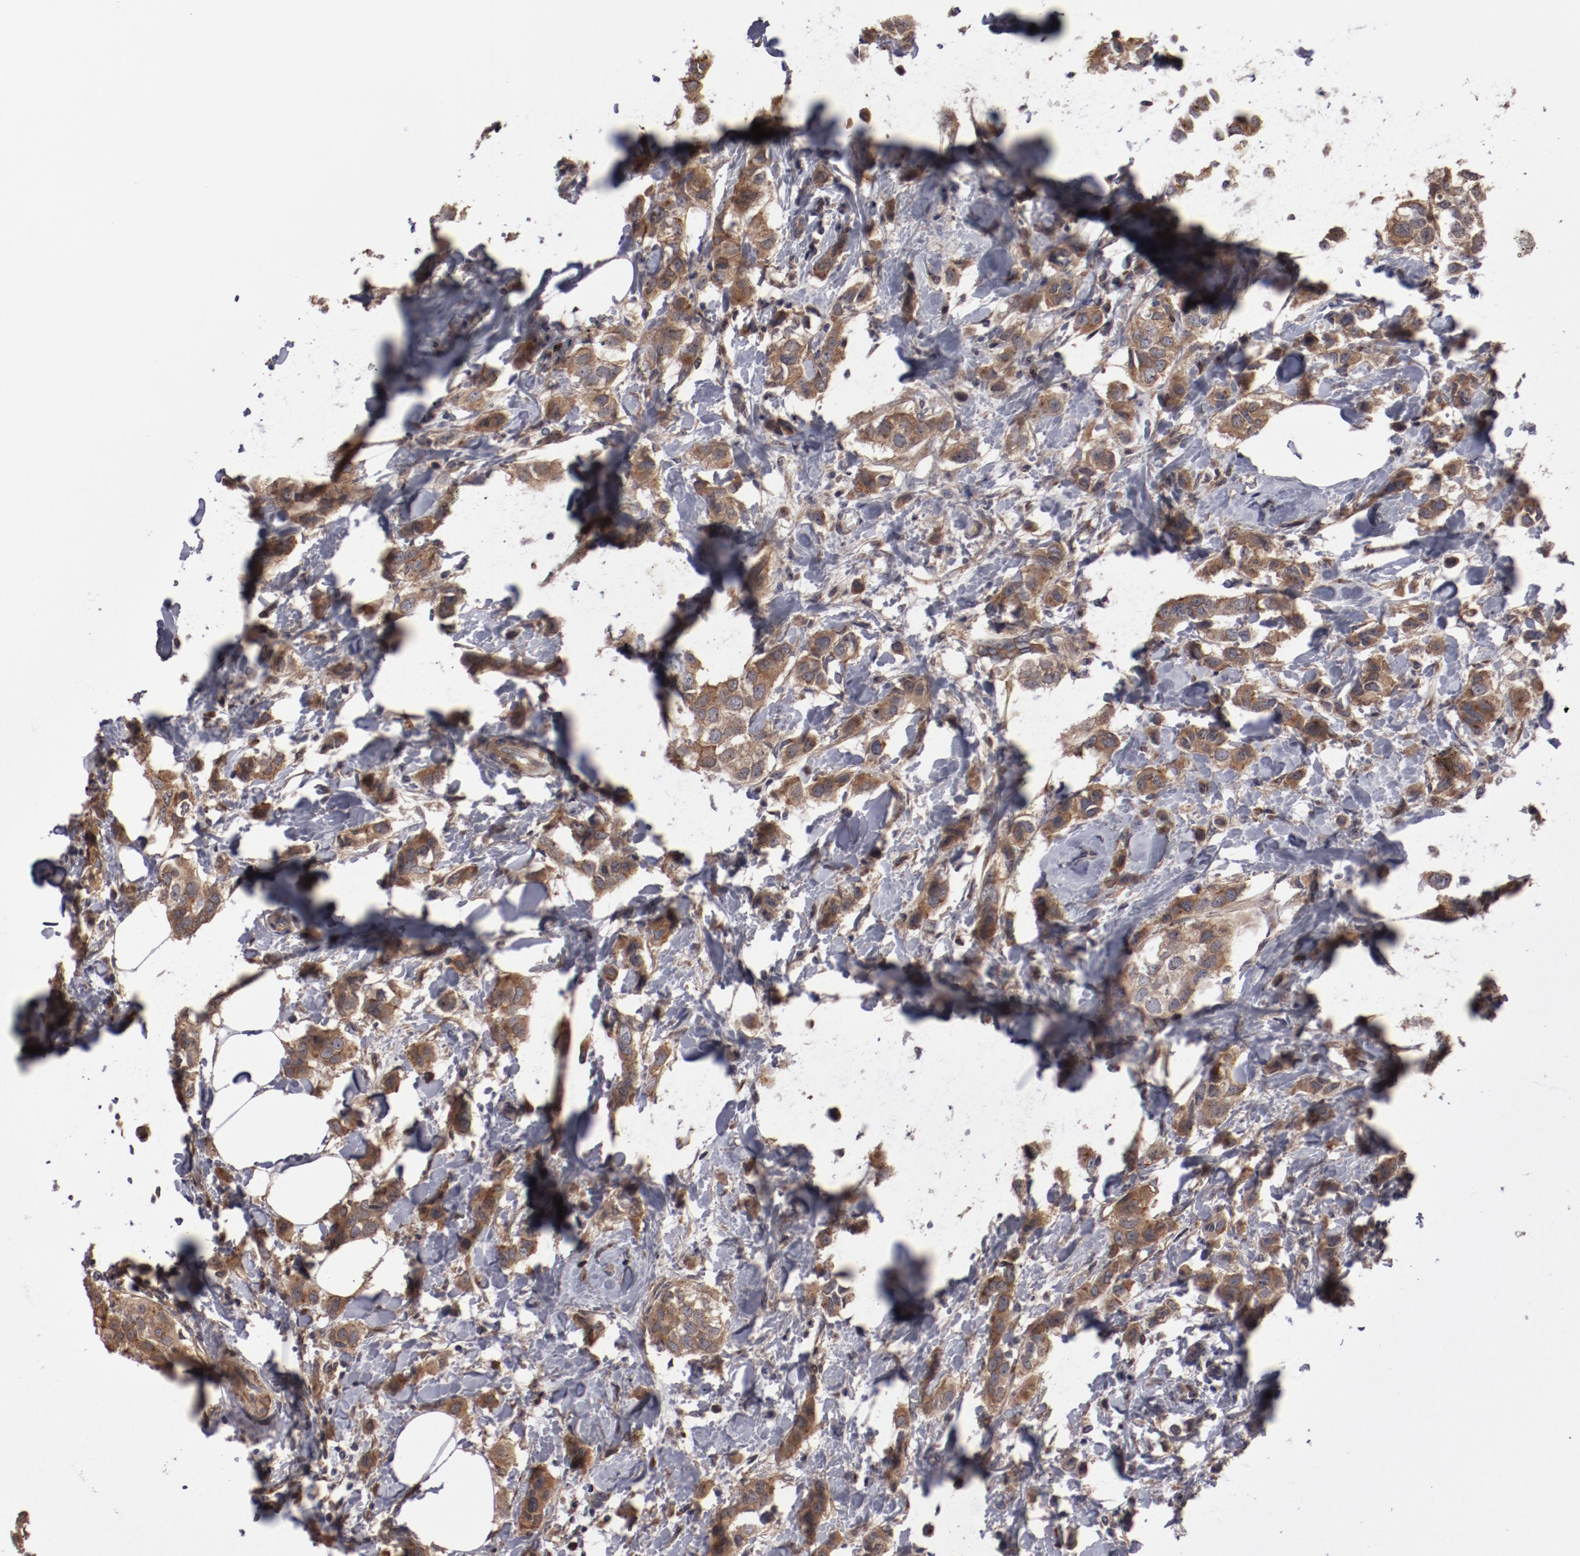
{"staining": {"intensity": "strong", "quantity": ">75%", "location": "cytoplasmic/membranous"}, "tissue": "breast cancer", "cell_type": "Tumor cells", "image_type": "cancer", "snomed": [{"axis": "morphology", "description": "Normal tissue, NOS"}, {"axis": "morphology", "description": "Duct carcinoma"}, {"axis": "topography", "description": "Breast"}], "caption": "Immunohistochemistry of human breast cancer exhibits high levels of strong cytoplasmic/membranous staining in about >75% of tumor cells.", "gene": "SERPINA7", "patient": {"sex": "female", "age": 50}}